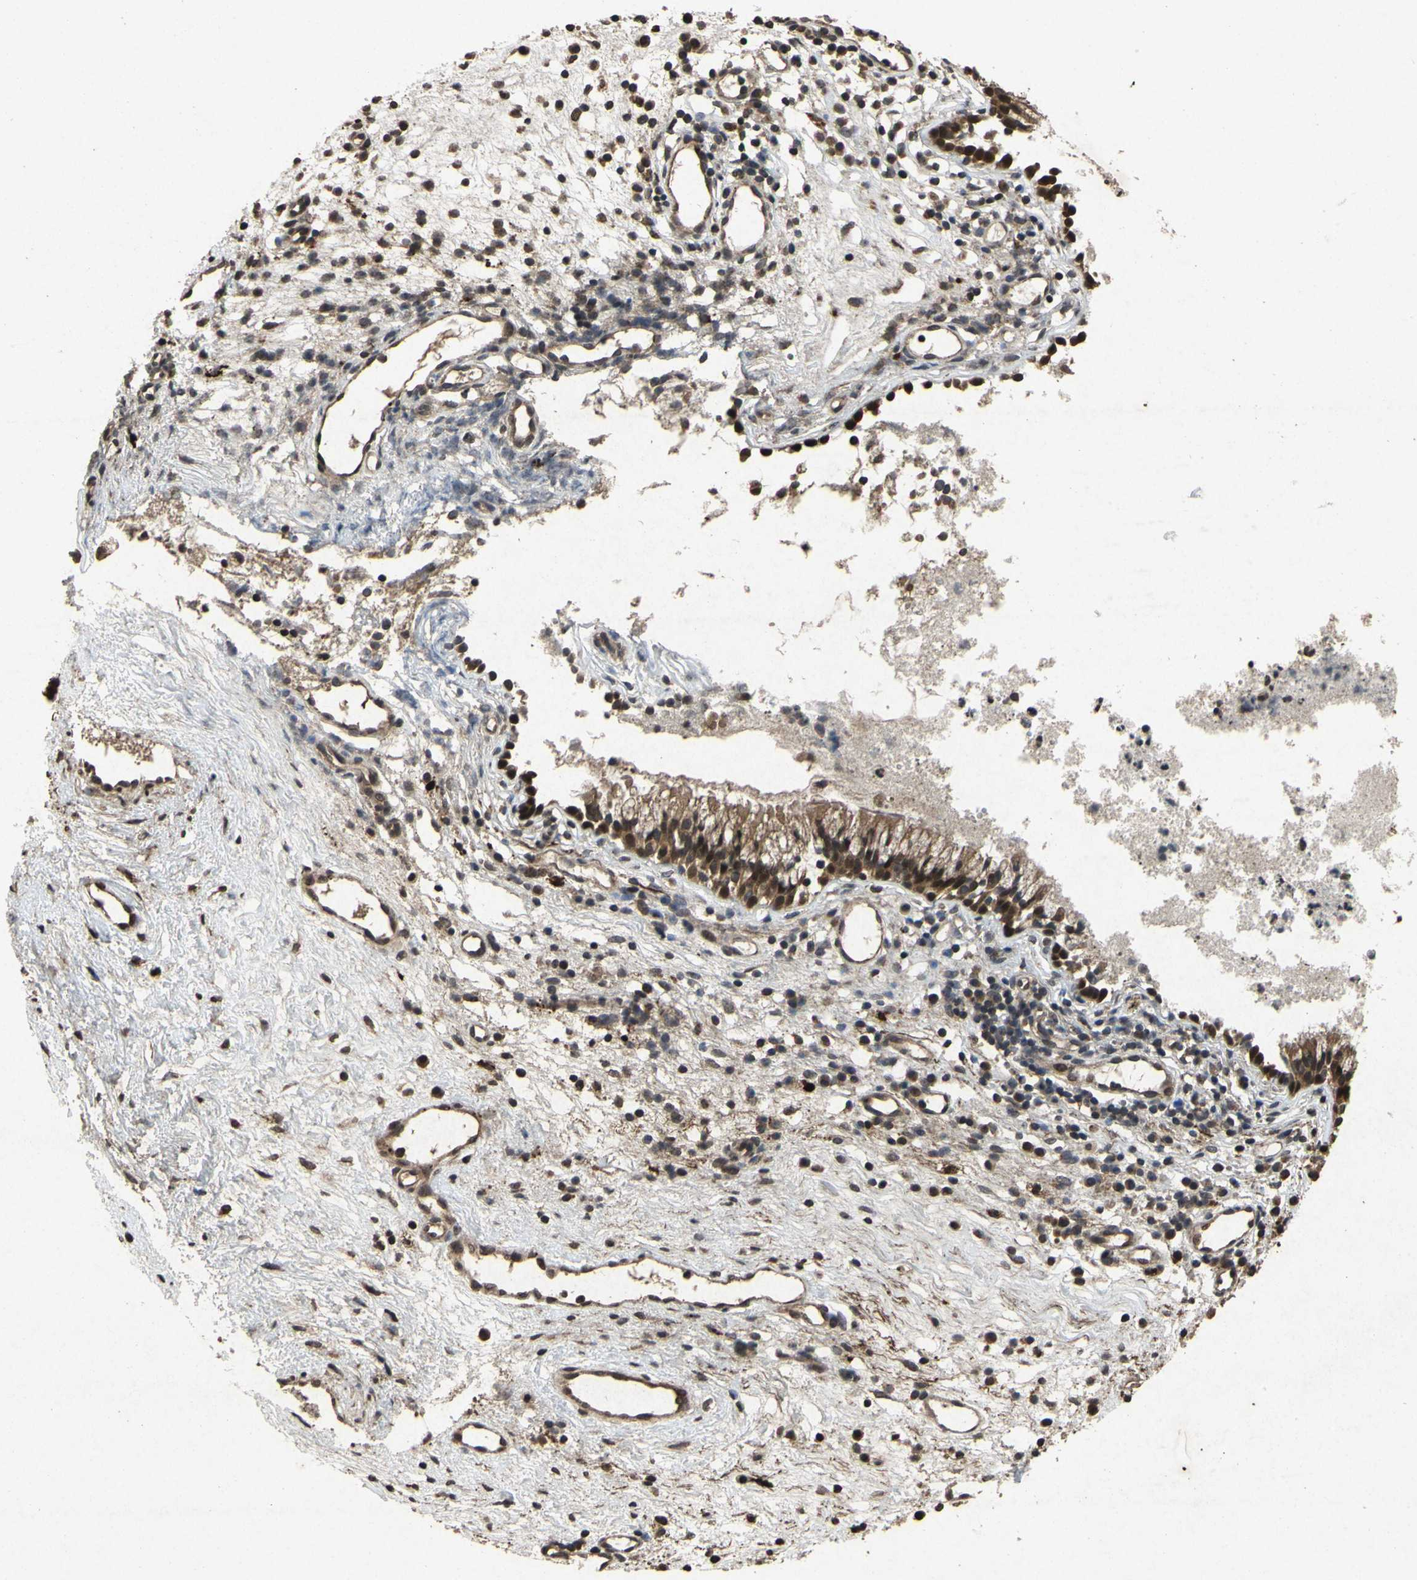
{"staining": {"intensity": "strong", "quantity": ">75%", "location": "cytoplasmic/membranous,nuclear"}, "tissue": "nasopharynx", "cell_type": "Respiratory epithelial cells", "image_type": "normal", "snomed": [{"axis": "morphology", "description": "Normal tissue, NOS"}, {"axis": "topography", "description": "Nasopharynx"}], "caption": "This image demonstrates normal nasopharynx stained with IHC to label a protein in brown. The cytoplasmic/membranous,nuclear of respiratory epithelial cells show strong positivity for the protein. Nuclei are counter-stained blue.", "gene": "ATP6V1H", "patient": {"sex": "male", "age": 21}}